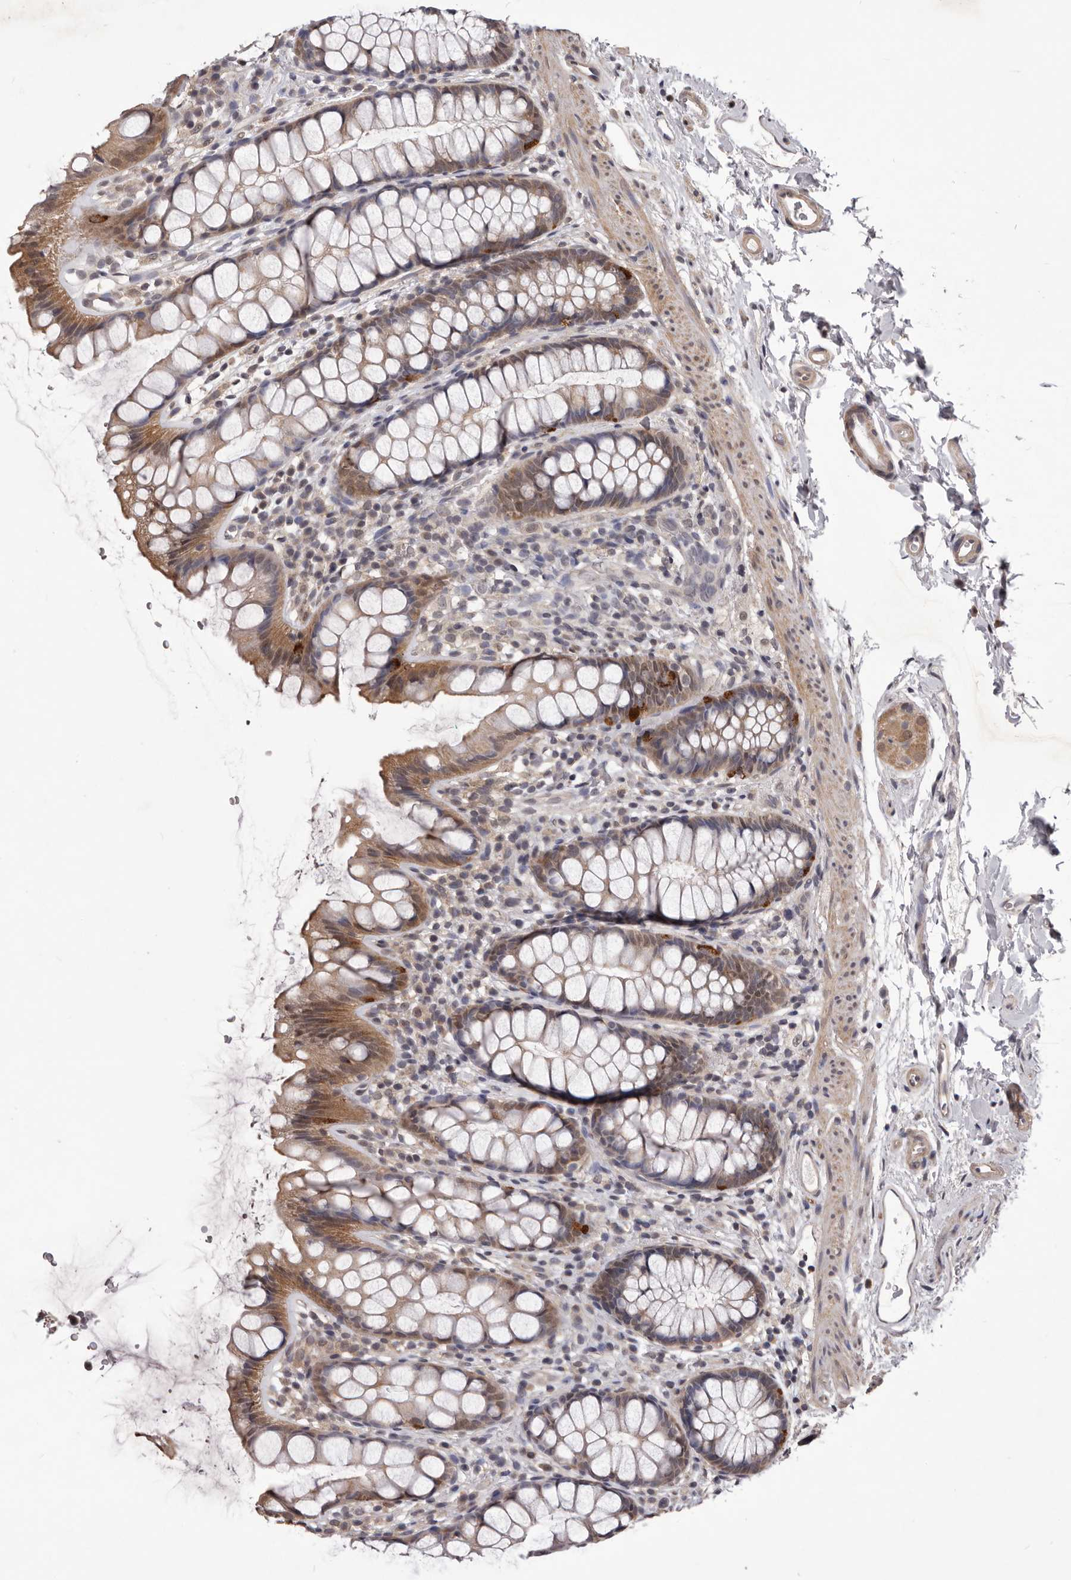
{"staining": {"intensity": "moderate", "quantity": ">75%", "location": "cytoplasmic/membranous"}, "tissue": "rectum", "cell_type": "Glandular cells", "image_type": "normal", "snomed": [{"axis": "morphology", "description": "Normal tissue, NOS"}, {"axis": "topography", "description": "Rectum"}], "caption": "Rectum stained for a protein (brown) shows moderate cytoplasmic/membranous positive staining in about >75% of glandular cells.", "gene": "CELF3", "patient": {"sex": "female", "age": 65}}